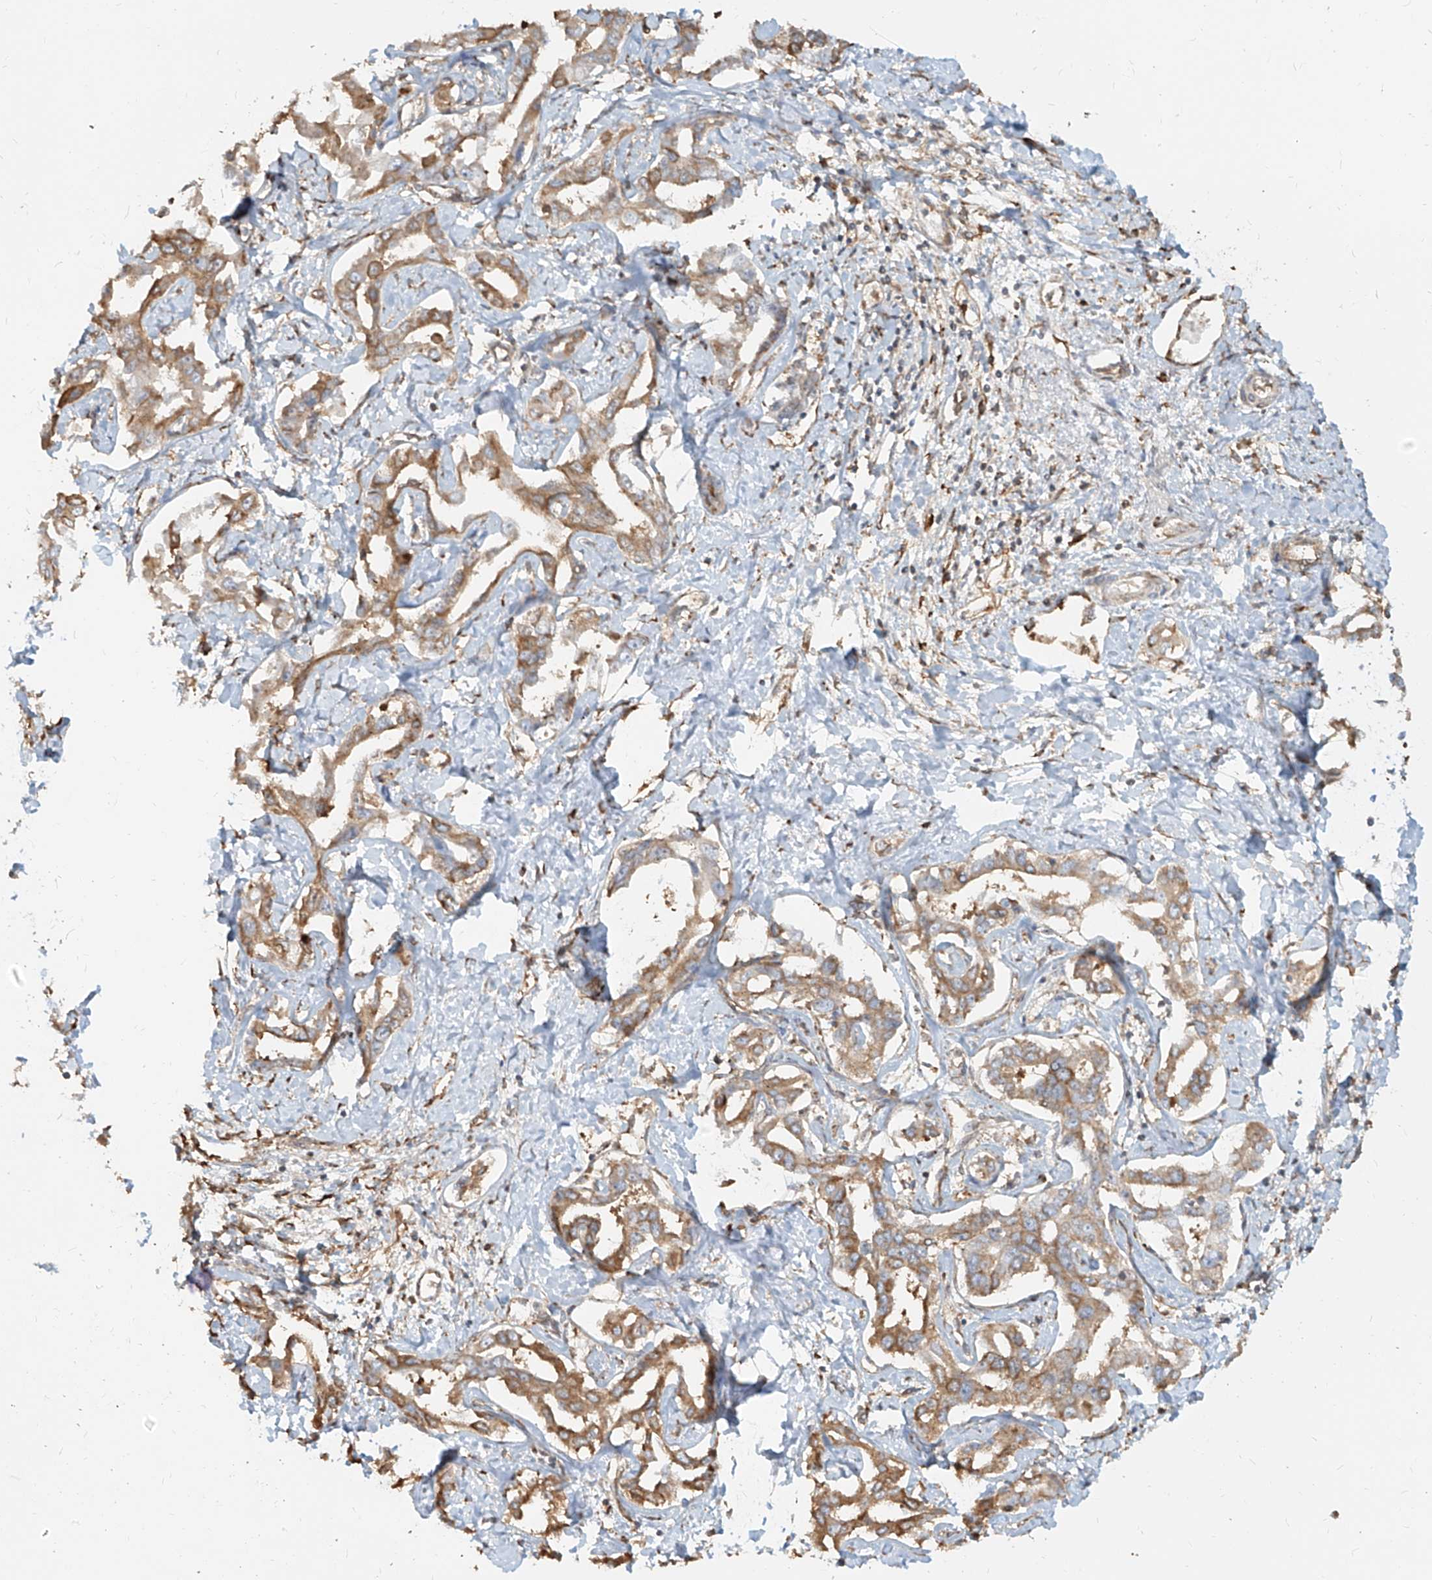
{"staining": {"intensity": "moderate", "quantity": ">75%", "location": "cytoplasmic/membranous"}, "tissue": "liver cancer", "cell_type": "Tumor cells", "image_type": "cancer", "snomed": [{"axis": "morphology", "description": "Cholangiocarcinoma"}, {"axis": "topography", "description": "Liver"}], "caption": "Protein analysis of liver cholangiocarcinoma tissue exhibits moderate cytoplasmic/membranous staining in approximately >75% of tumor cells. (DAB (3,3'-diaminobenzidine) = brown stain, brightfield microscopy at high magnification).", "gene": "UBE2K", "patient": {"sex": "male", "age": 59}}